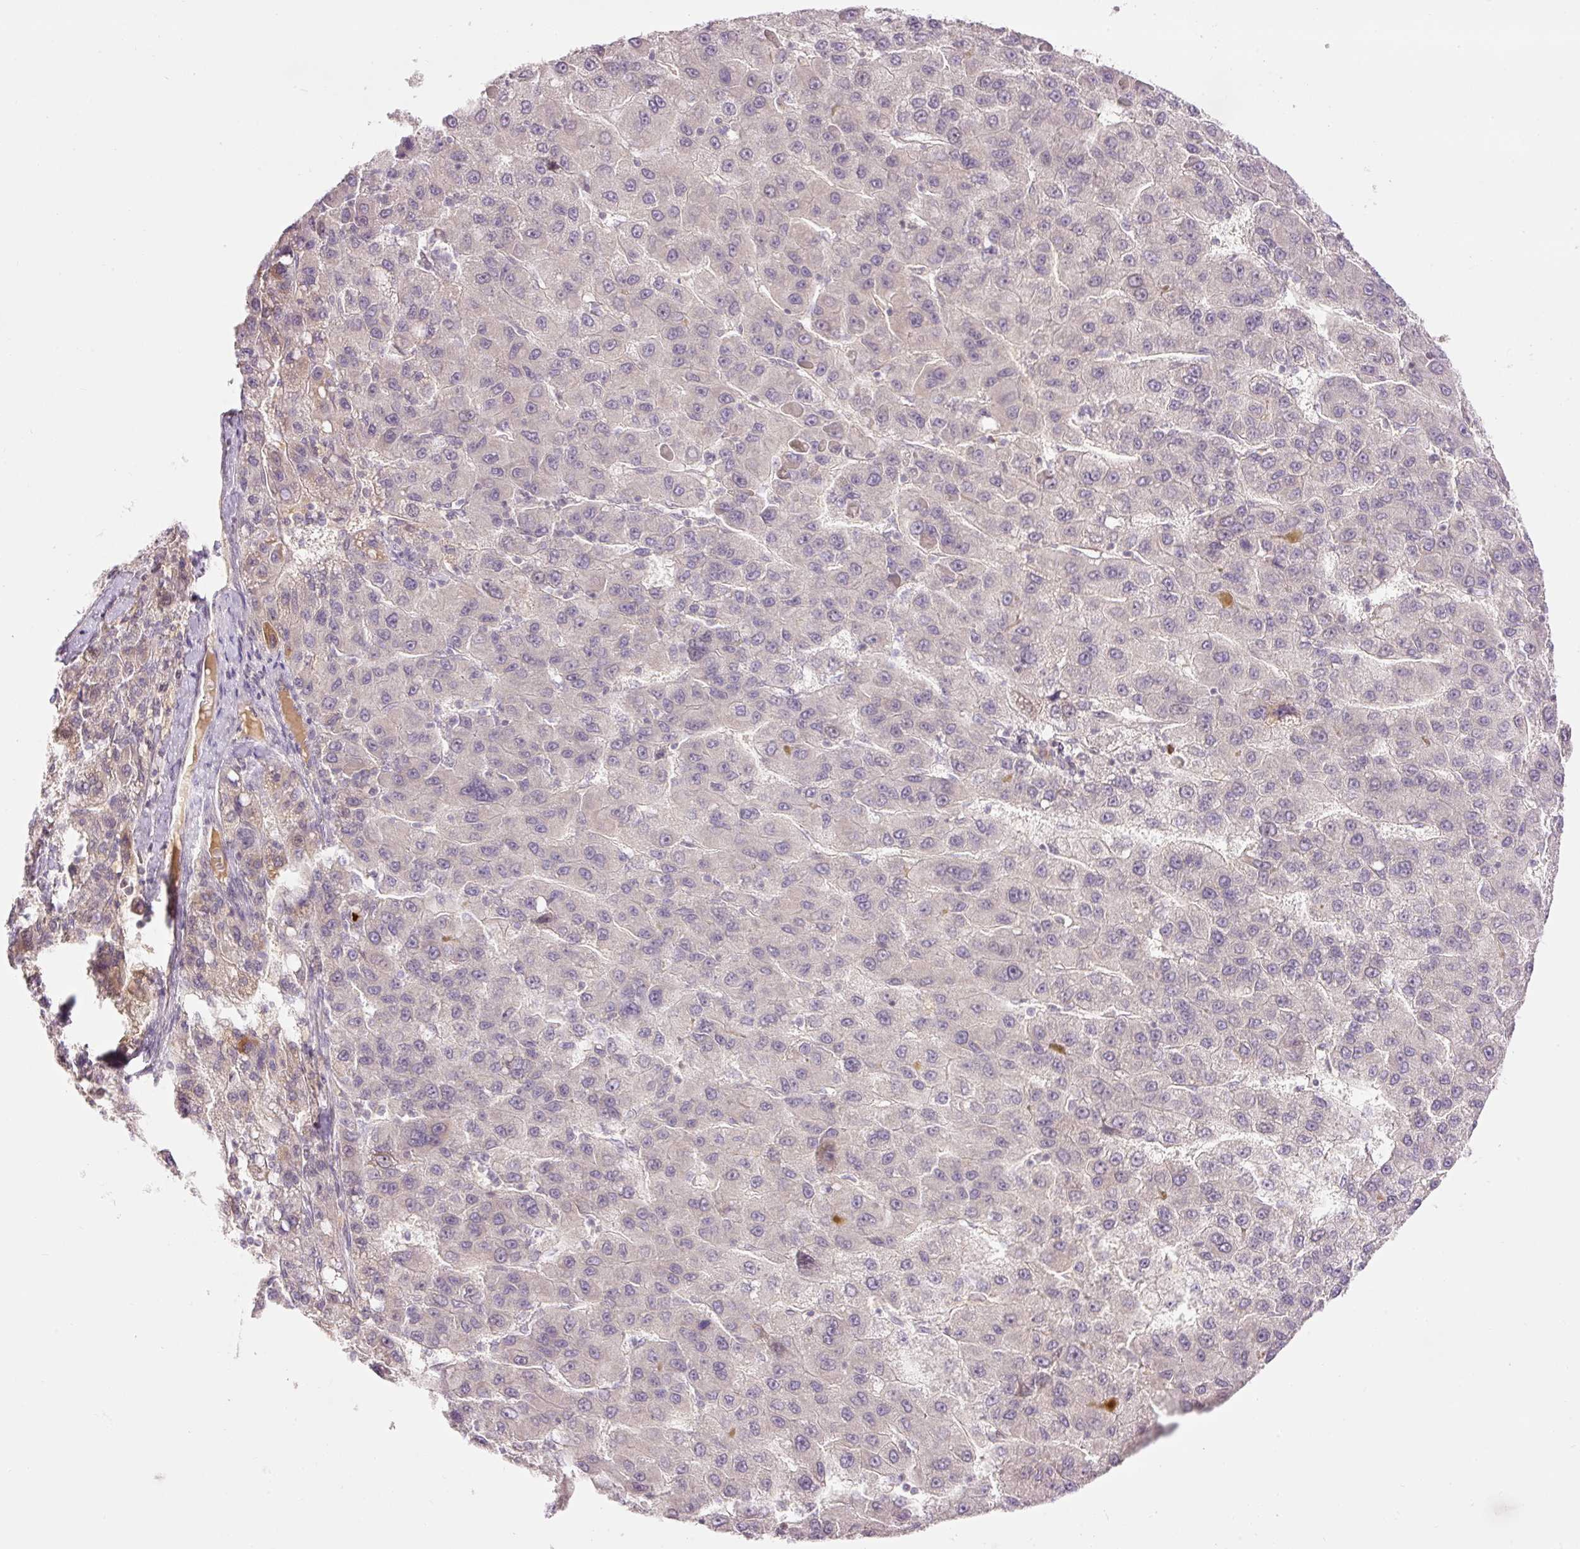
{"staining": {"intensity": "negative", "quantity": "none", "location": "none"}, "tissue": "liver cancer", "cell_type": "Tumor cells", "image_type": "cancer", "snomed": [{"axis": "morphology", "description": "Carcinoma, Hepatocellular, NOS"}, {"axis": "topography", "description": "Liver"}], "caption": "Immunohistochemistry (IHC) micrograph of hepatocellular carcinoma (liver) stained for a protein (brown), which reveals no positivity in tumor cells. (DAB immunohistochemistry (IHC), high magnification).", "gene": "ABHD11", "patient": {"sex": "female", "age": 82}}